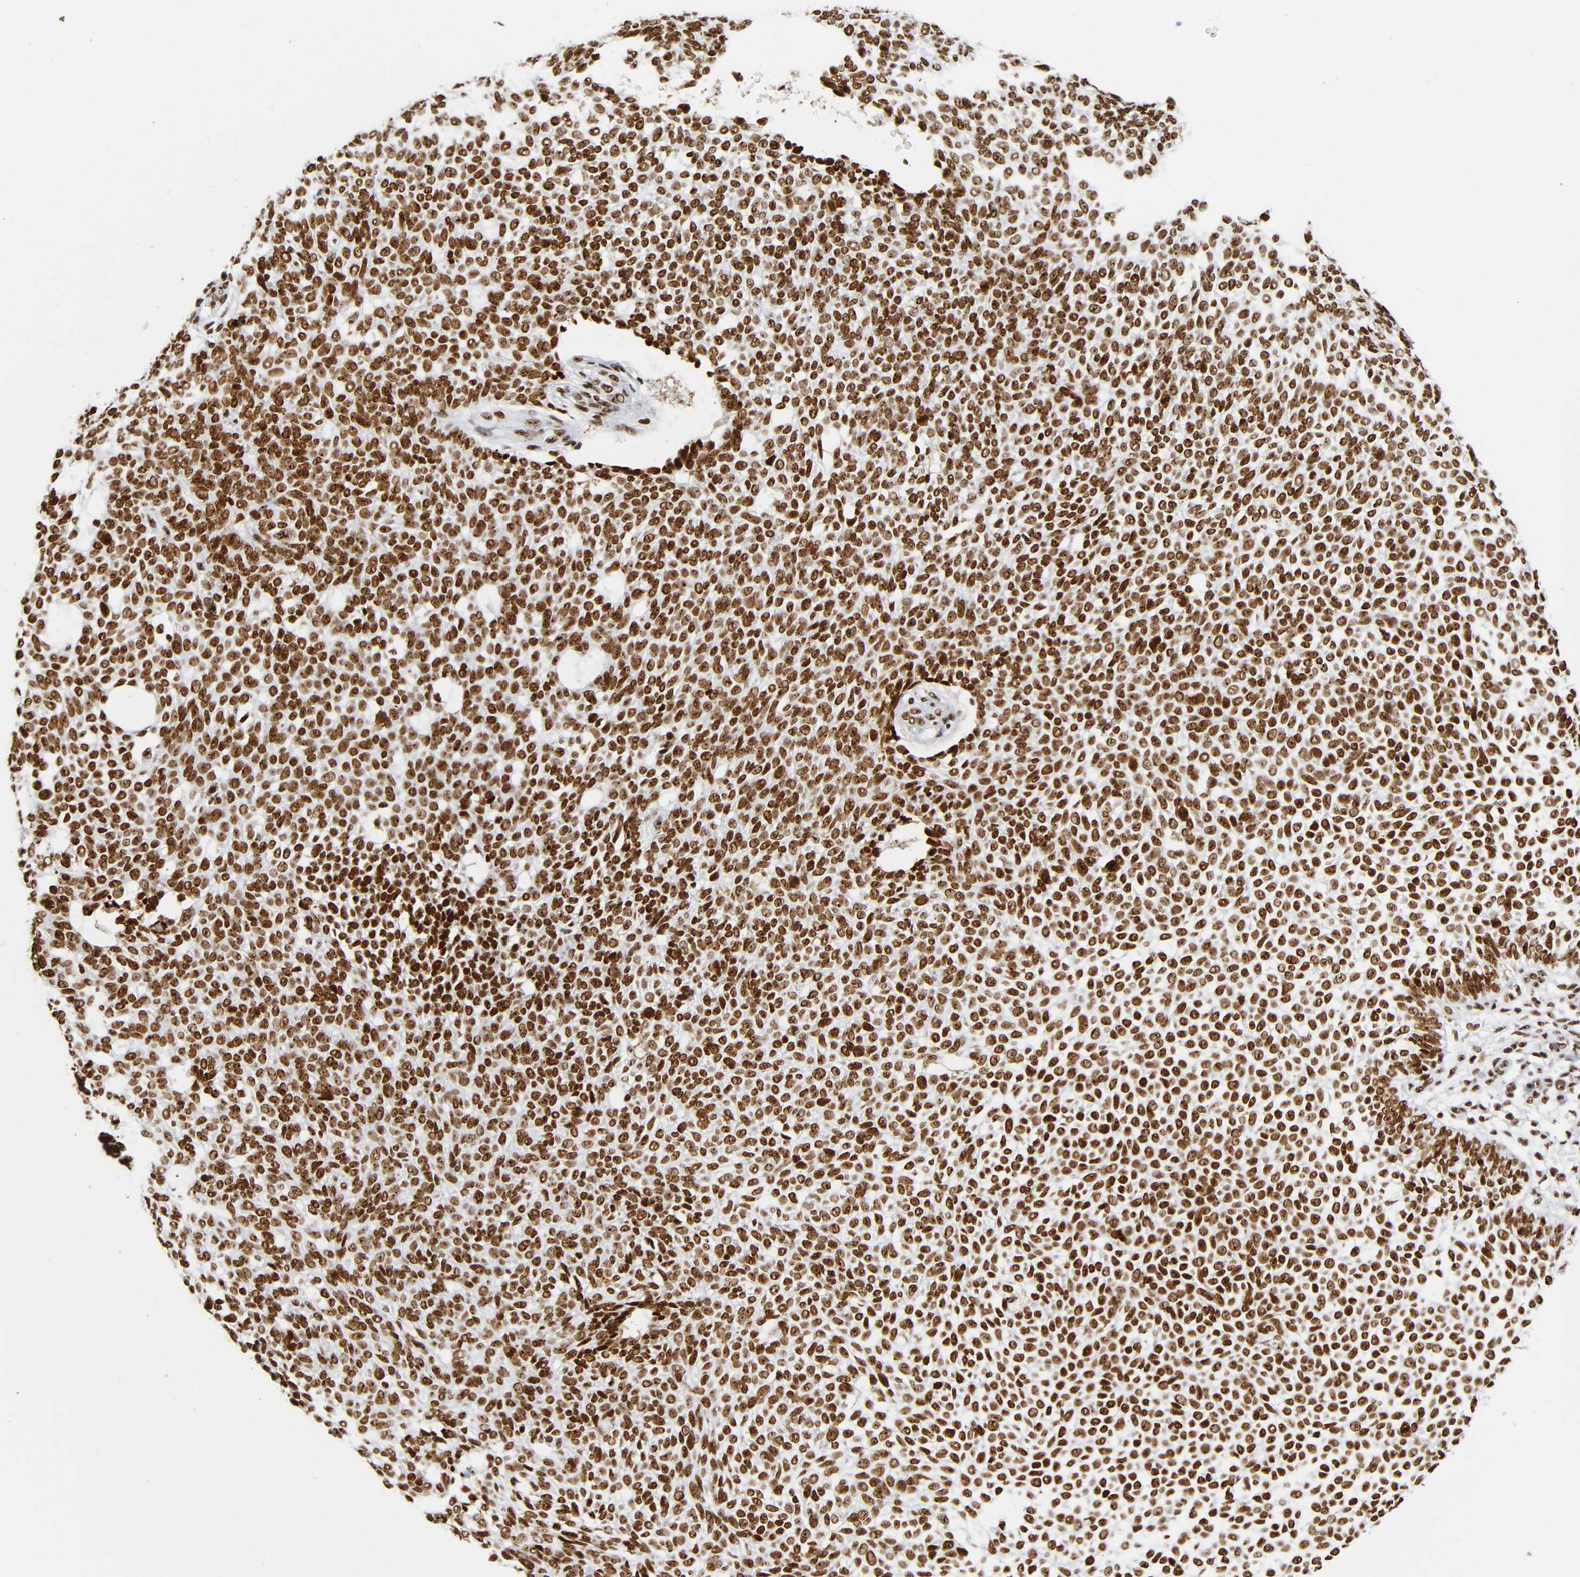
{"staining": {"intensity": "strong", "quantity": ">75%", "location": "nuclear"}, "tissue": "skin cancer", "cell_type": "Tumor cells", "image_type": "cancer", "snomed": [{"axis": "morphology", "description": "Normal tissue, NOS"}, {"axis": "morphology", "description": "Basal cell carcinoma"}, {"axis": "topography", "description": "Skin"}], "caption": "The micrograph shows staining of skin basal cell carcinoma, revealing strong nuclear protein staining (brown color) within tumor cells.", "gene": "UBTF", "patient": {"sex": "male", "age": 87}}